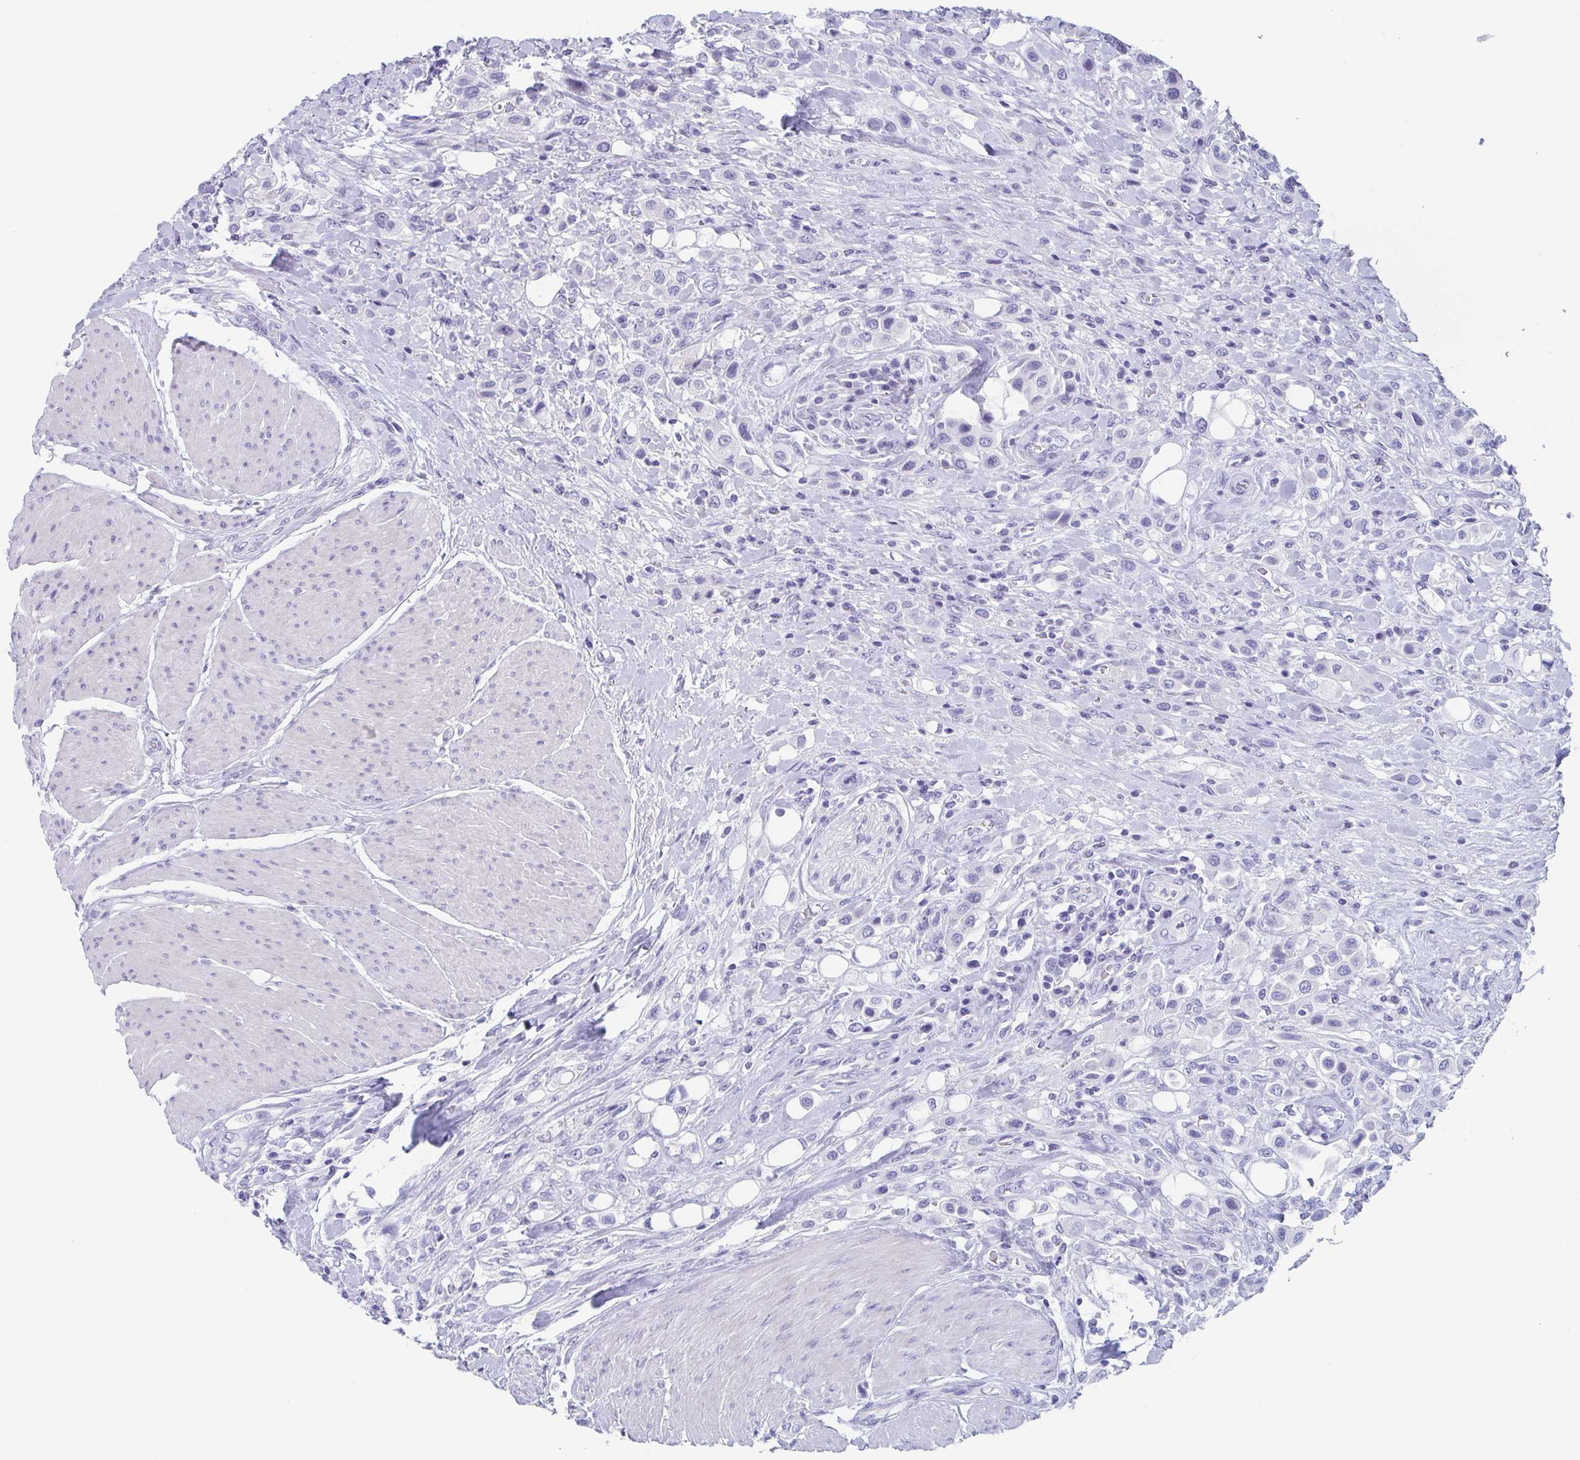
{"staining": {"intensity": "negative", "quantity": "none", "location": "none"}, "tissue": "urothelial cancer", "cell_type": "Tumor cells", "image_type": "cancer", "snomed": [{"axis": "morphology", "description": "Urothelial carcinoma, High grade"}, {"axis": "topography", "description": "Urinary bladder"}], "caption": "Micrograph shows no significant protein positivity in tumor cells of urothelial cancer.", "gene": "ZPBP", "patient": {"sex": "male", "age": 50}}